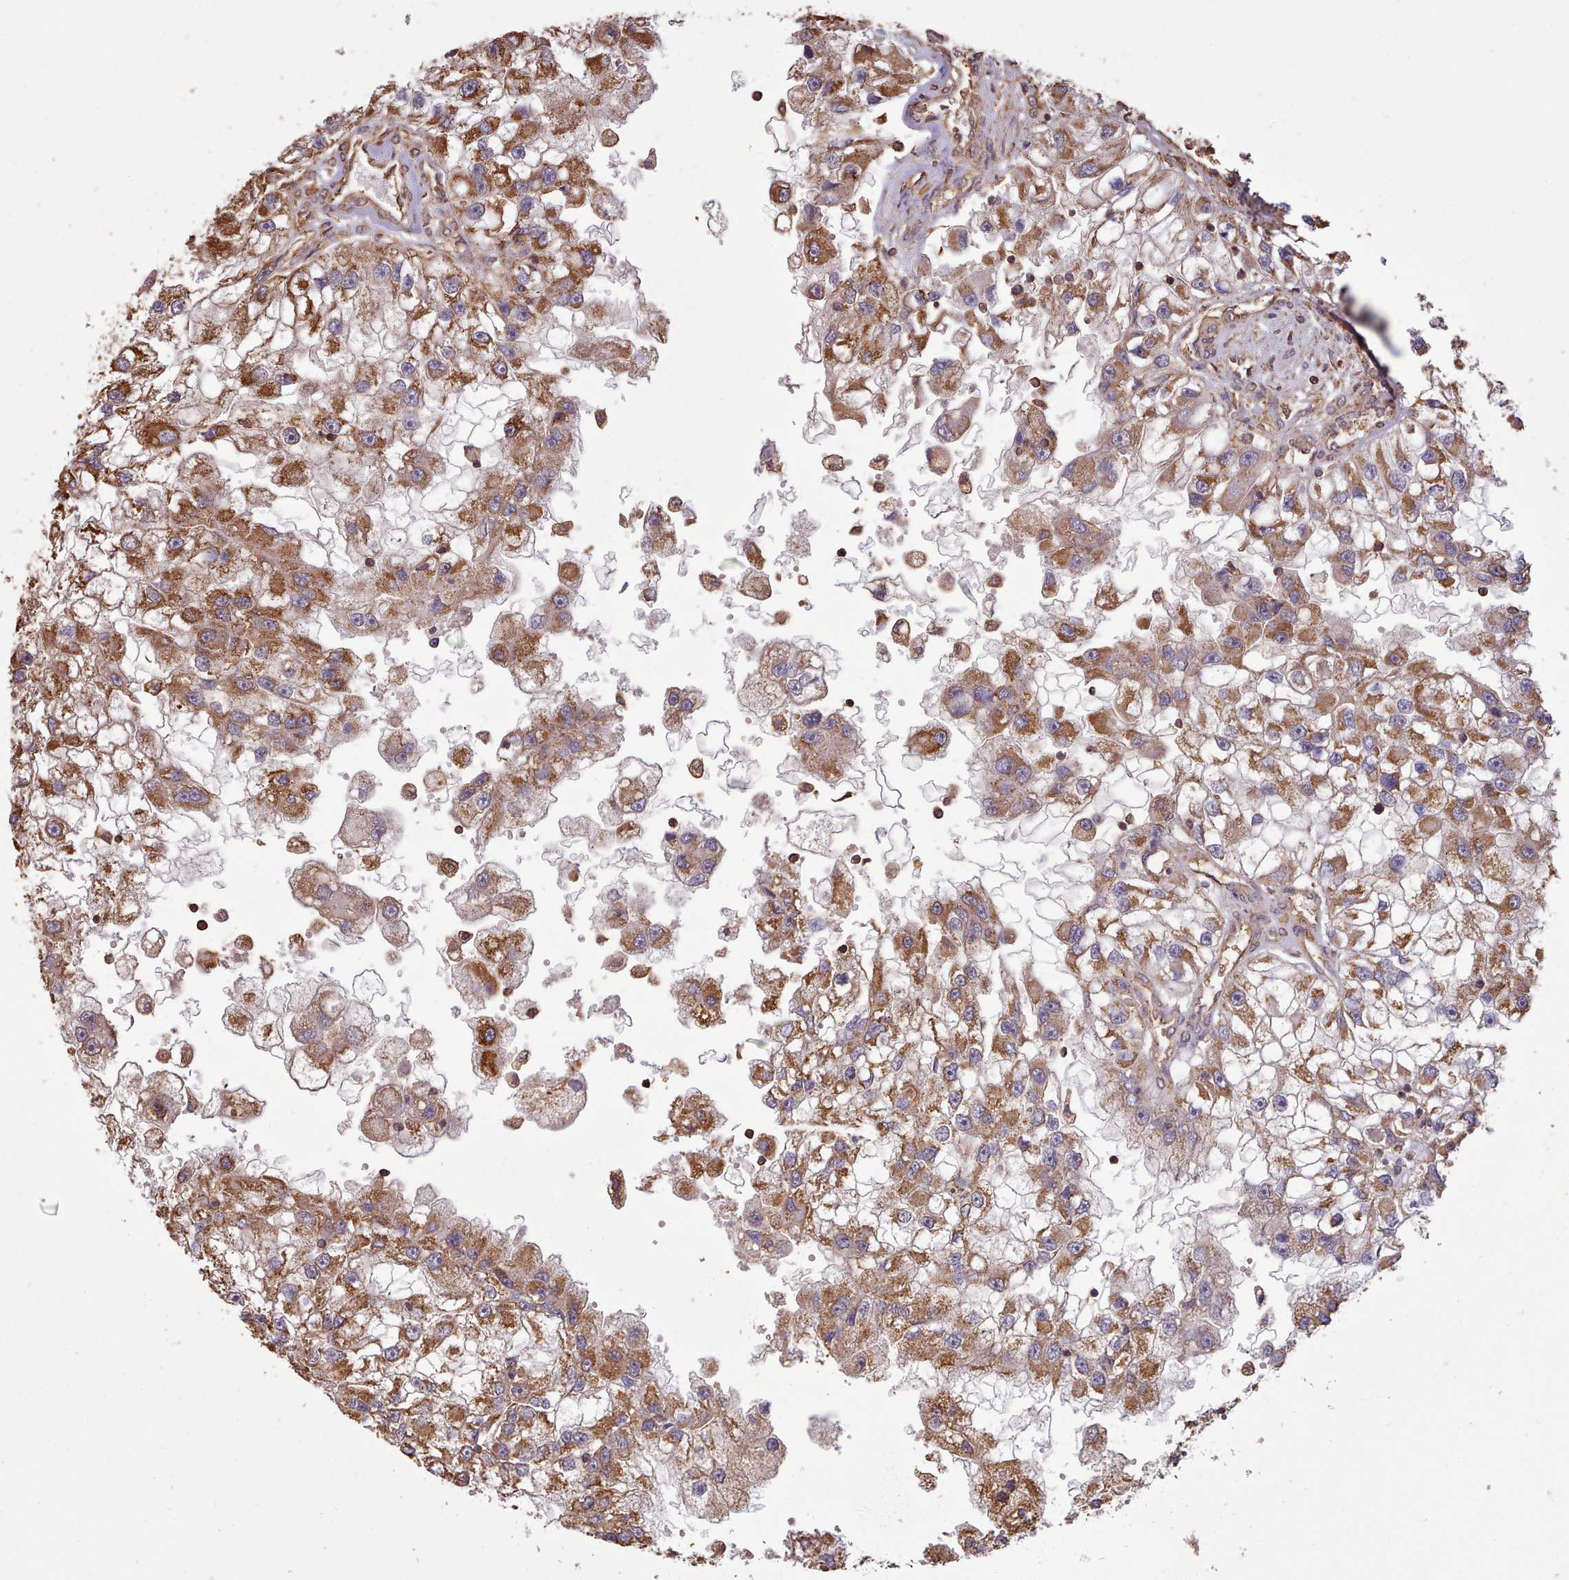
{"staining": {"intensity": "moderate", "quantity": ">75%", "location": "cytoplasmic/membranous"}, "tissue": "renal cancer", "cell_type": "Tumor cells", "image_type": "cancer", "snomed": [{"axis": "morphology", "description": "Adenocarcinoma, NOS"}, {"axis": "topography", "description": "Kidney"}], "caption": "DAB immunohistochemical staining of human renal adenocarcinoma reveals moderate cytoplasmic/membranous protein expression in approximately >75% of tumor cells. The protein of interest is stained brown, and the nuclei are stained in blue (DAB (3,3'-diaminobenzidine) IHC with brightfield microscopy, high magnification).", "gene": "METRN", "patient": {"sex": "male", "age": 63}}